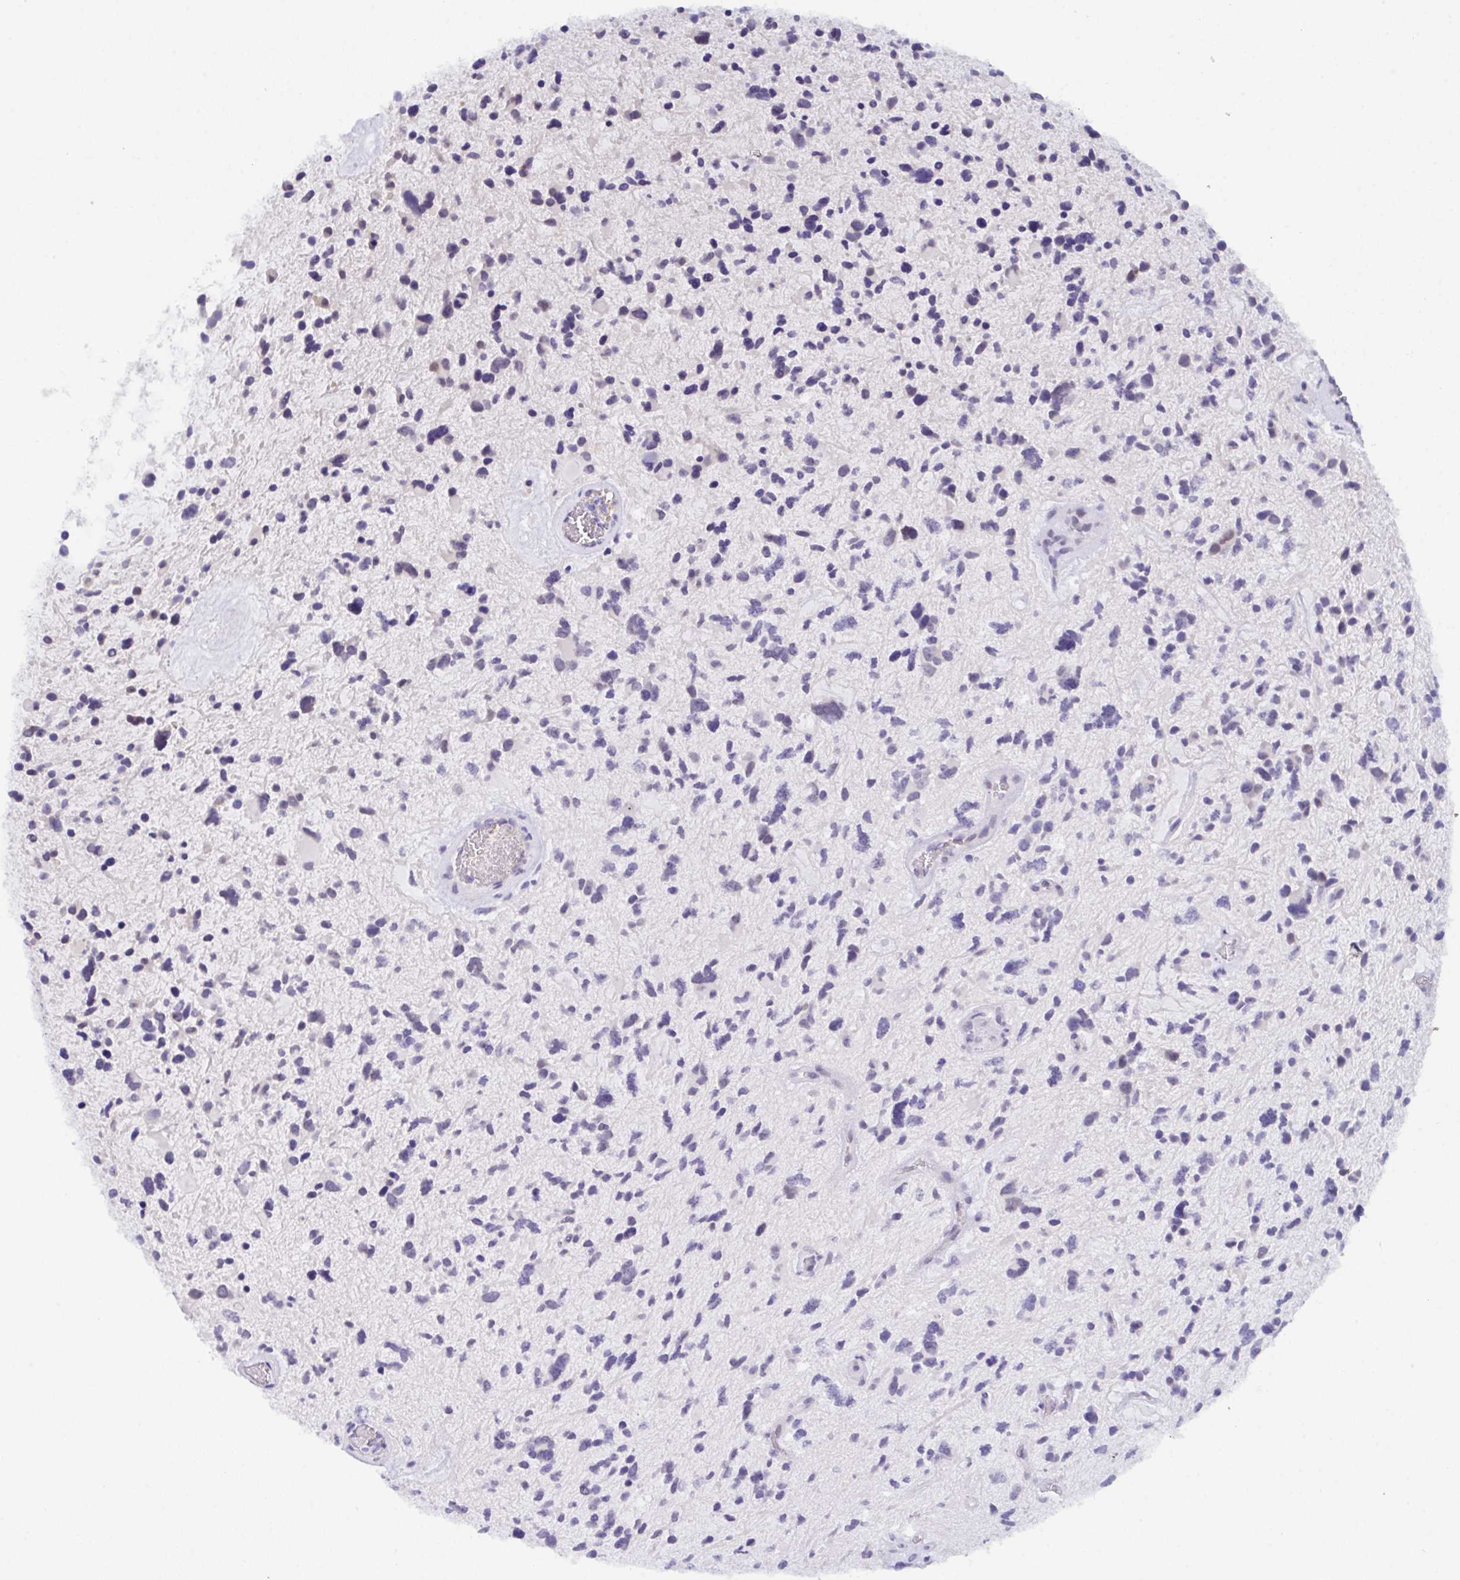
{"staining": {"intensity": "negative", "quantity": "none", "location": "none"}, "tissue": "glioma", "cell_type": "Tumor cells", "image_type": "cancer", "snomed": [{"axis": "morphology", "description": "Glioma, malignant, High grade"}, {"axis": "topography", "description": "Brain"}], "caption": "Immunohistochemistry micrograph of malignant glioma (high-grade) stained for a protein (brown), which reveals no expression in tumor cells.", "gene": "SERPINB13", "patient": {"sex": "female", "age": 11}}